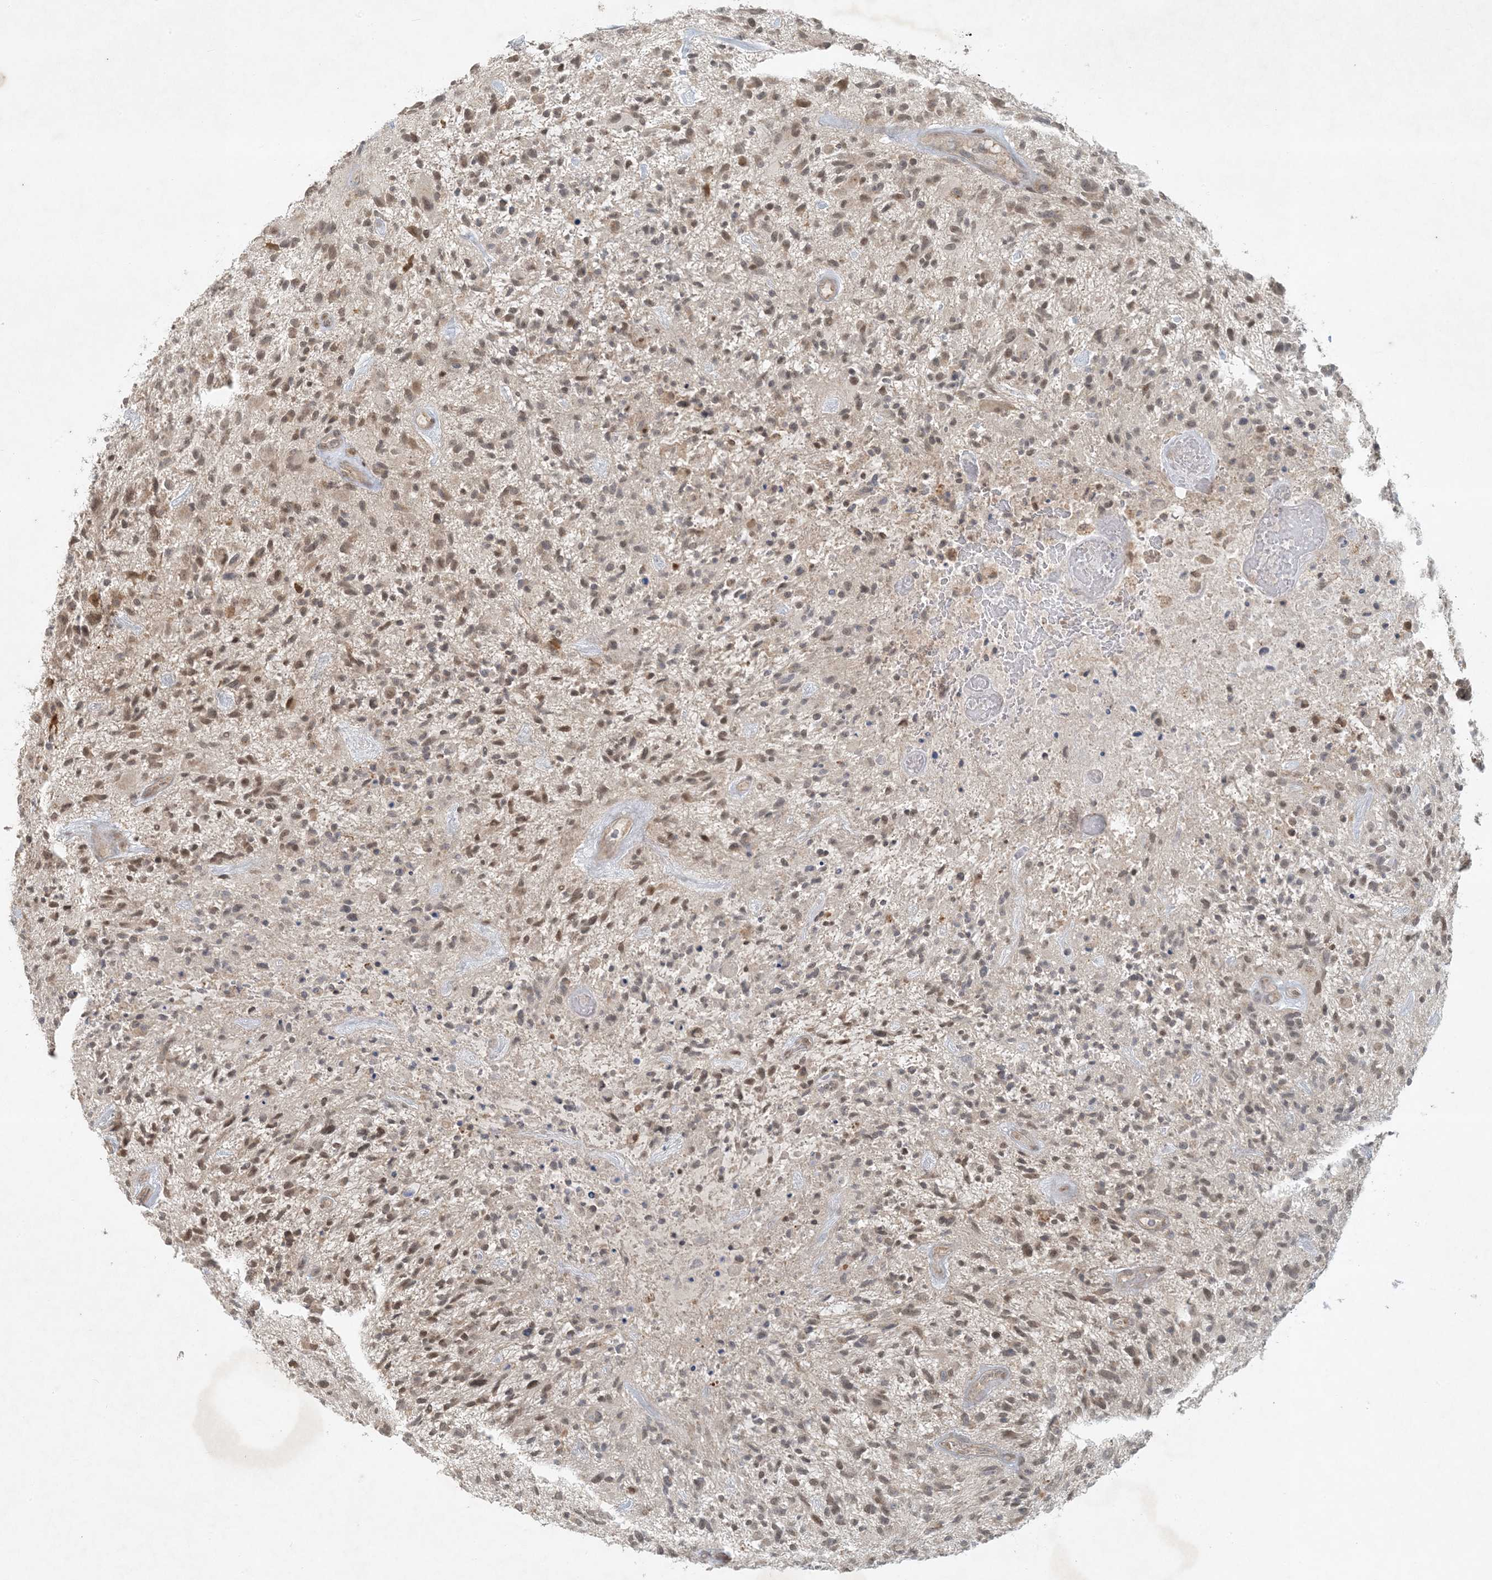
{"staining": {"intensity": "moderate", "quantity": "25%-75%", "location": "nuclear"}, "tissue": "glioma", "cell_type": "Tumor cells", "image_type": "cancer", "snomed": [{"axis": "morphology", "description": "Glioma, malignant, High grade"}, {"axis": "topography", "description": "Brain"}], "caption": "This is a photomicrograph of immunohistochemistry (IHC) staining of malignant high-grade glioma, which shows moderate positivity in the nuclear of tumor cells.", "gene": "BCORL1", "patient": {"sex": "male", "age": 47}}